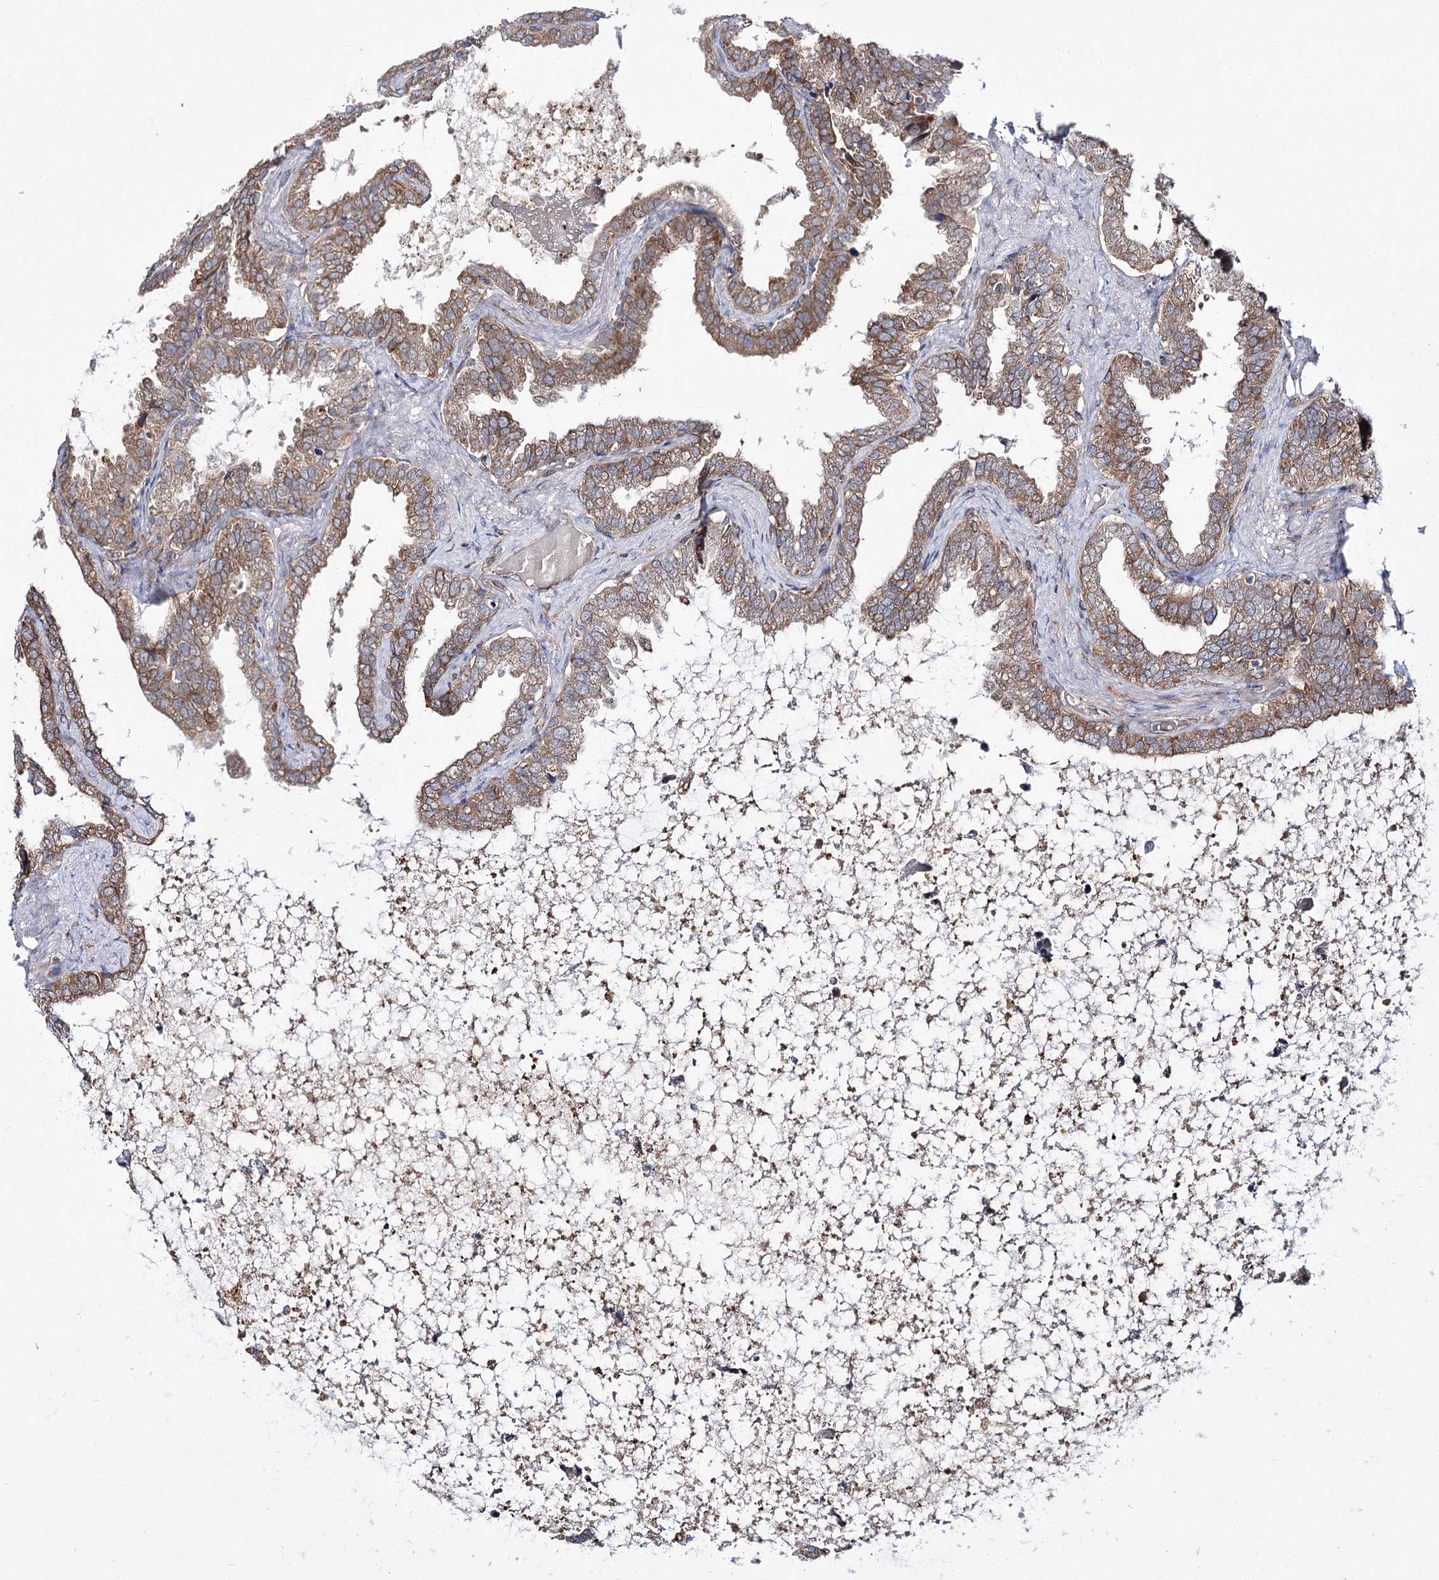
{"staining": {"intensity": "strong", "quantity": "25%-75%", "location": "cytoplasmic/membranous"}, "tissue": "seminal vesicle", "cell_type": "Glandular cells", "image_type": "normal", "snomed": [{"axis": "morphology", "description": "Normal tissue, NOS"}, {"axis": "topography", "description": "Seminal veicle"}], "caption": "Immunohistochemical staining of unremarkable seminal vesicle shows strong cytoplasmic/membranous protein staining in about 25%-75% of glandular cells. The protein is shown in brown color, while the nuclei are stained blue.", "gene": "VWA2", "patient": {"sex": "male", "age": 46}}